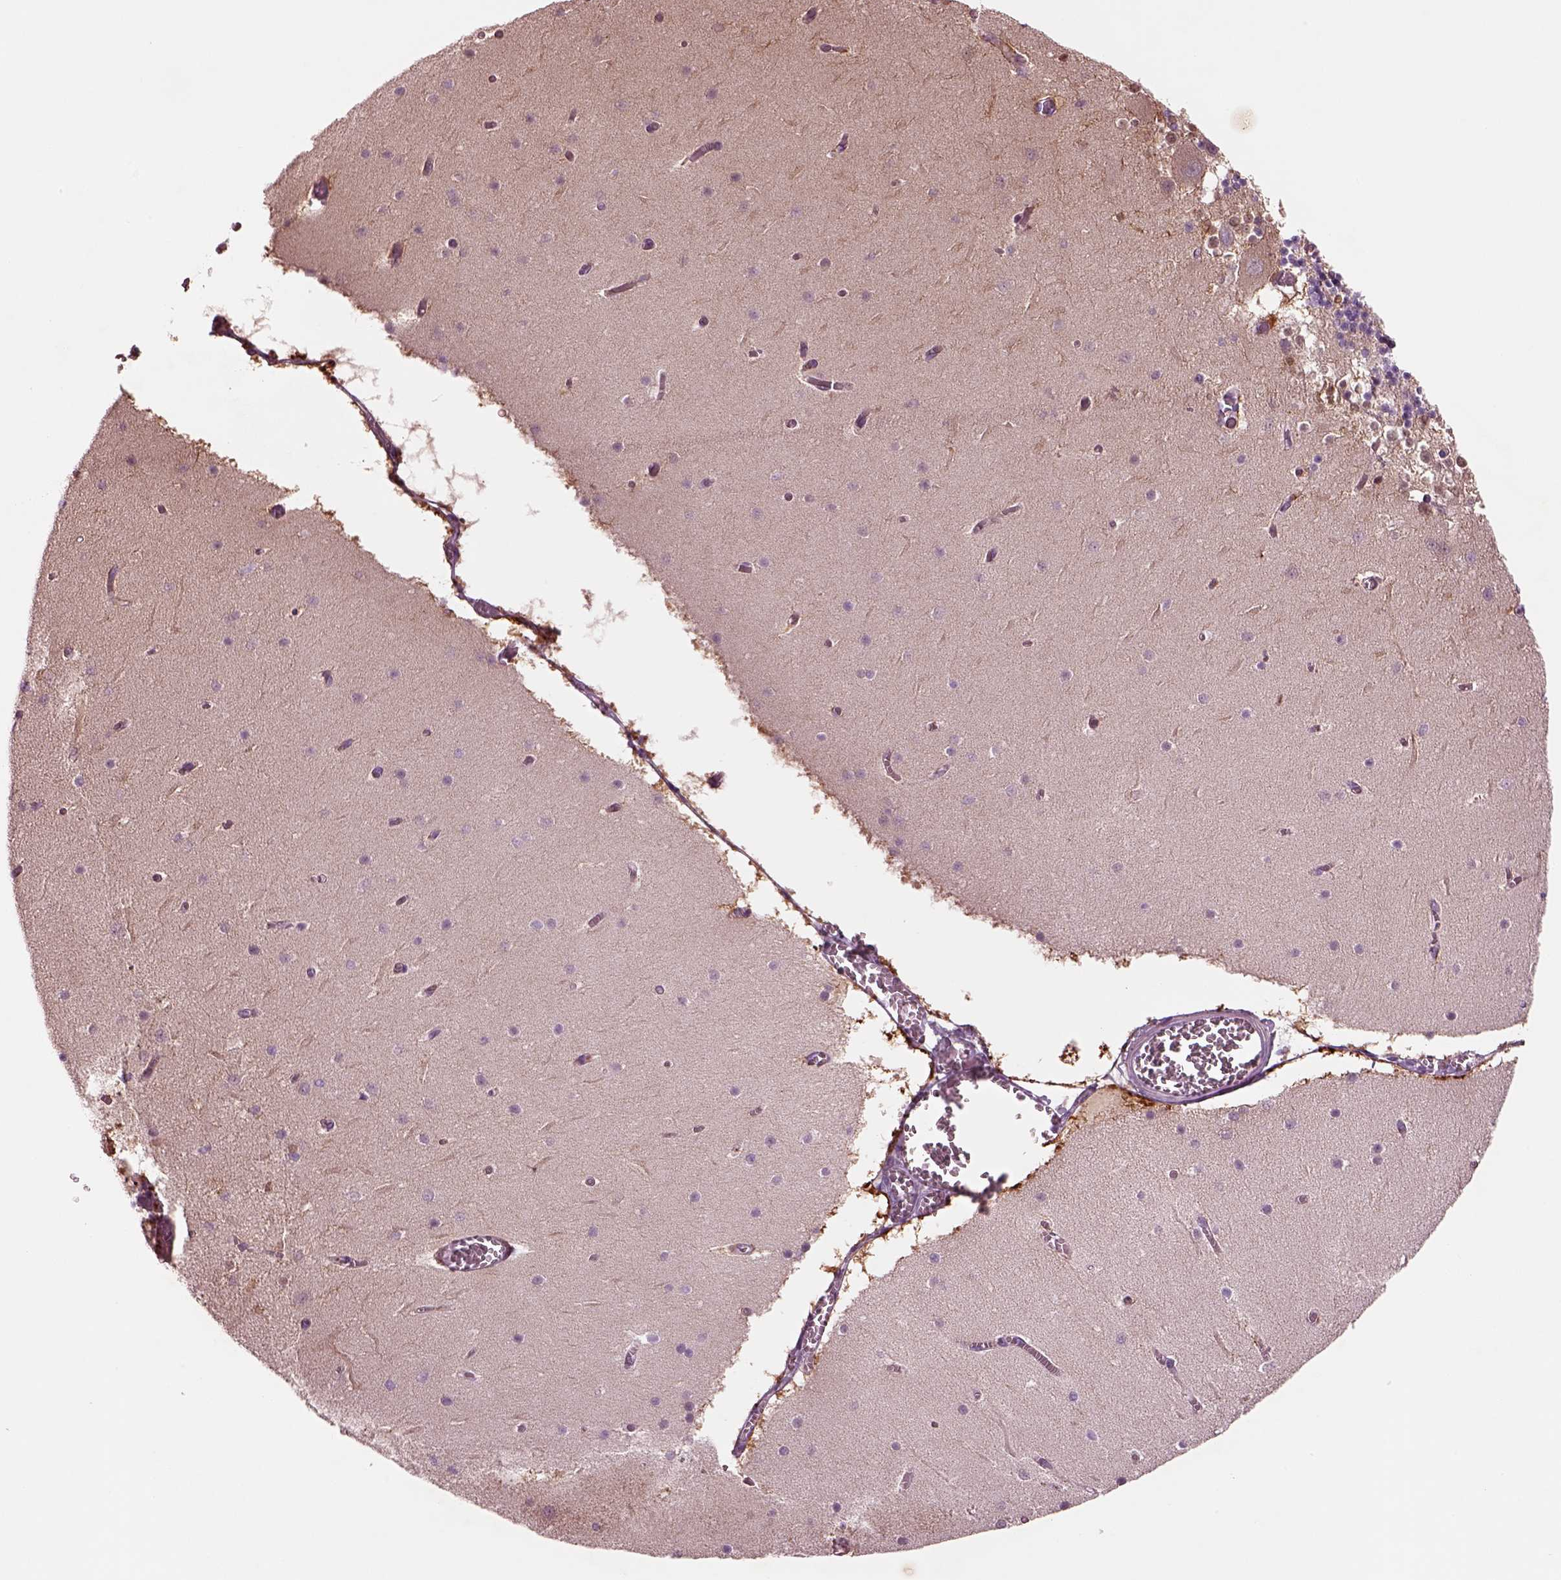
{"staining": {"intensity": "weak", "quantity": ">75%", "location": "cytoplasmic/membranous"}, "tissue": "cerebellum", "cell_type": "Cells in granular layer", "image_type": "normal", "snomed": [{"axis": "morphology", "description": "Normal tissue, NOS"}, {"axis": "topography", "description": "Cerebellum"}], "caption": "The image reveals a brown stain indicating the presence of a protein in the cytoplasmic/membranous of cells in granular layer in cerebellum. Ihc stains the protein in brown and the nuclei are stained blue.", "gene": "PLPP7", "patient": {"sex": "female", "age": 28}}